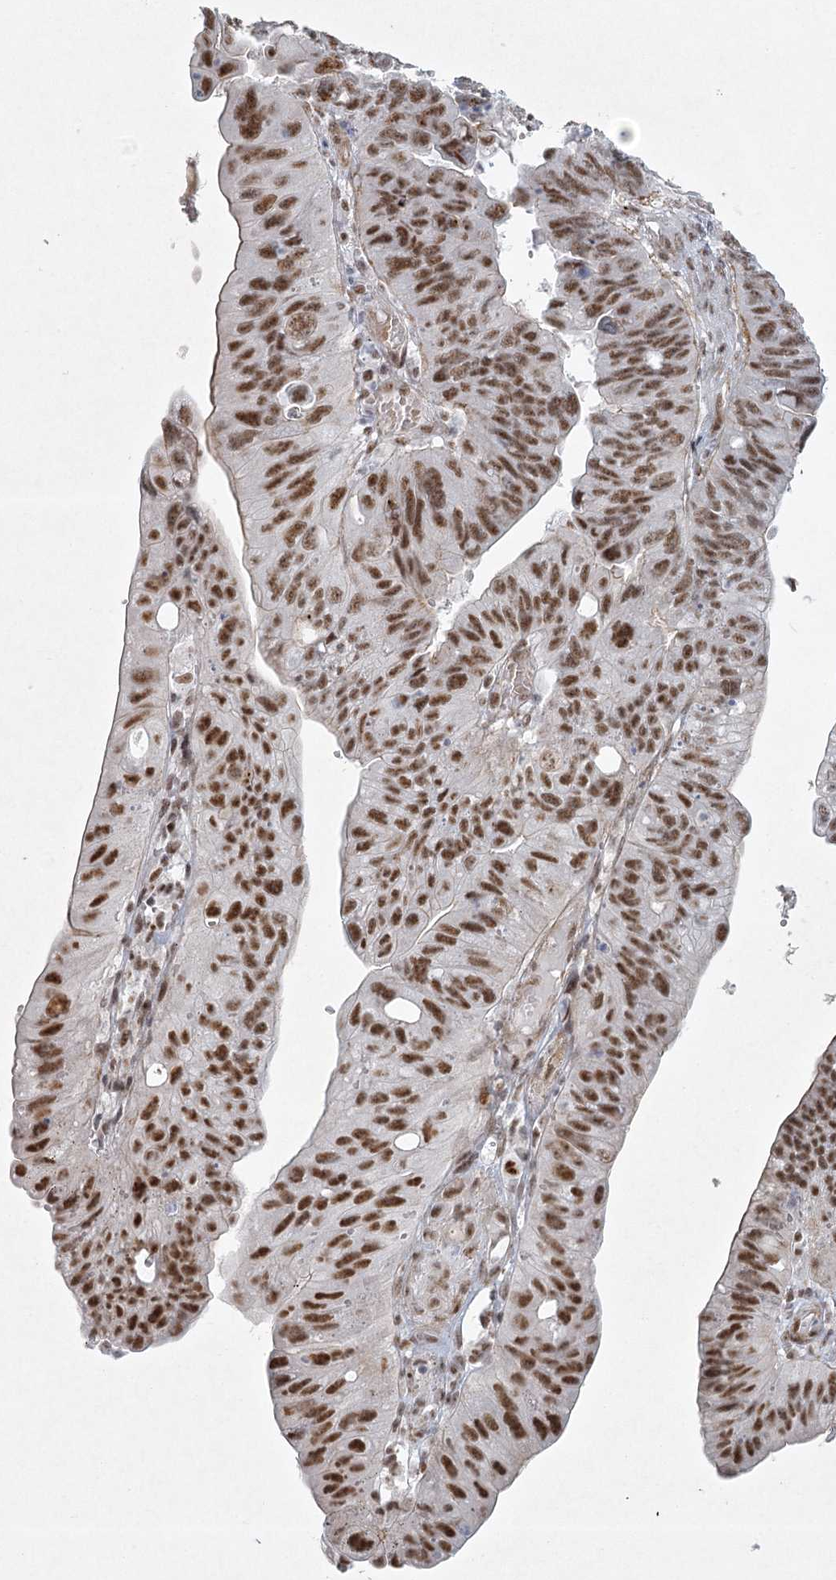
{"staining": {"intensity": "strong", "quantity": ">75%", "location": "nuclear"}, "tissue": "stomach cancer", "cell_type": "Tumor cells", "image_type": "cancer", "snomed": [{"axis": "morphology", "description": "Adenocarcinoma, NOS"}, {"axis": "topography", "description": "Stomach"}], "caption": "Brown immunohistochemical staining in stomach cancer displays strong nuclear positivity in approximately >75% of tumor cells.", "gene": "U2SURP", "patient": {"sex": "male", "age": 59}}